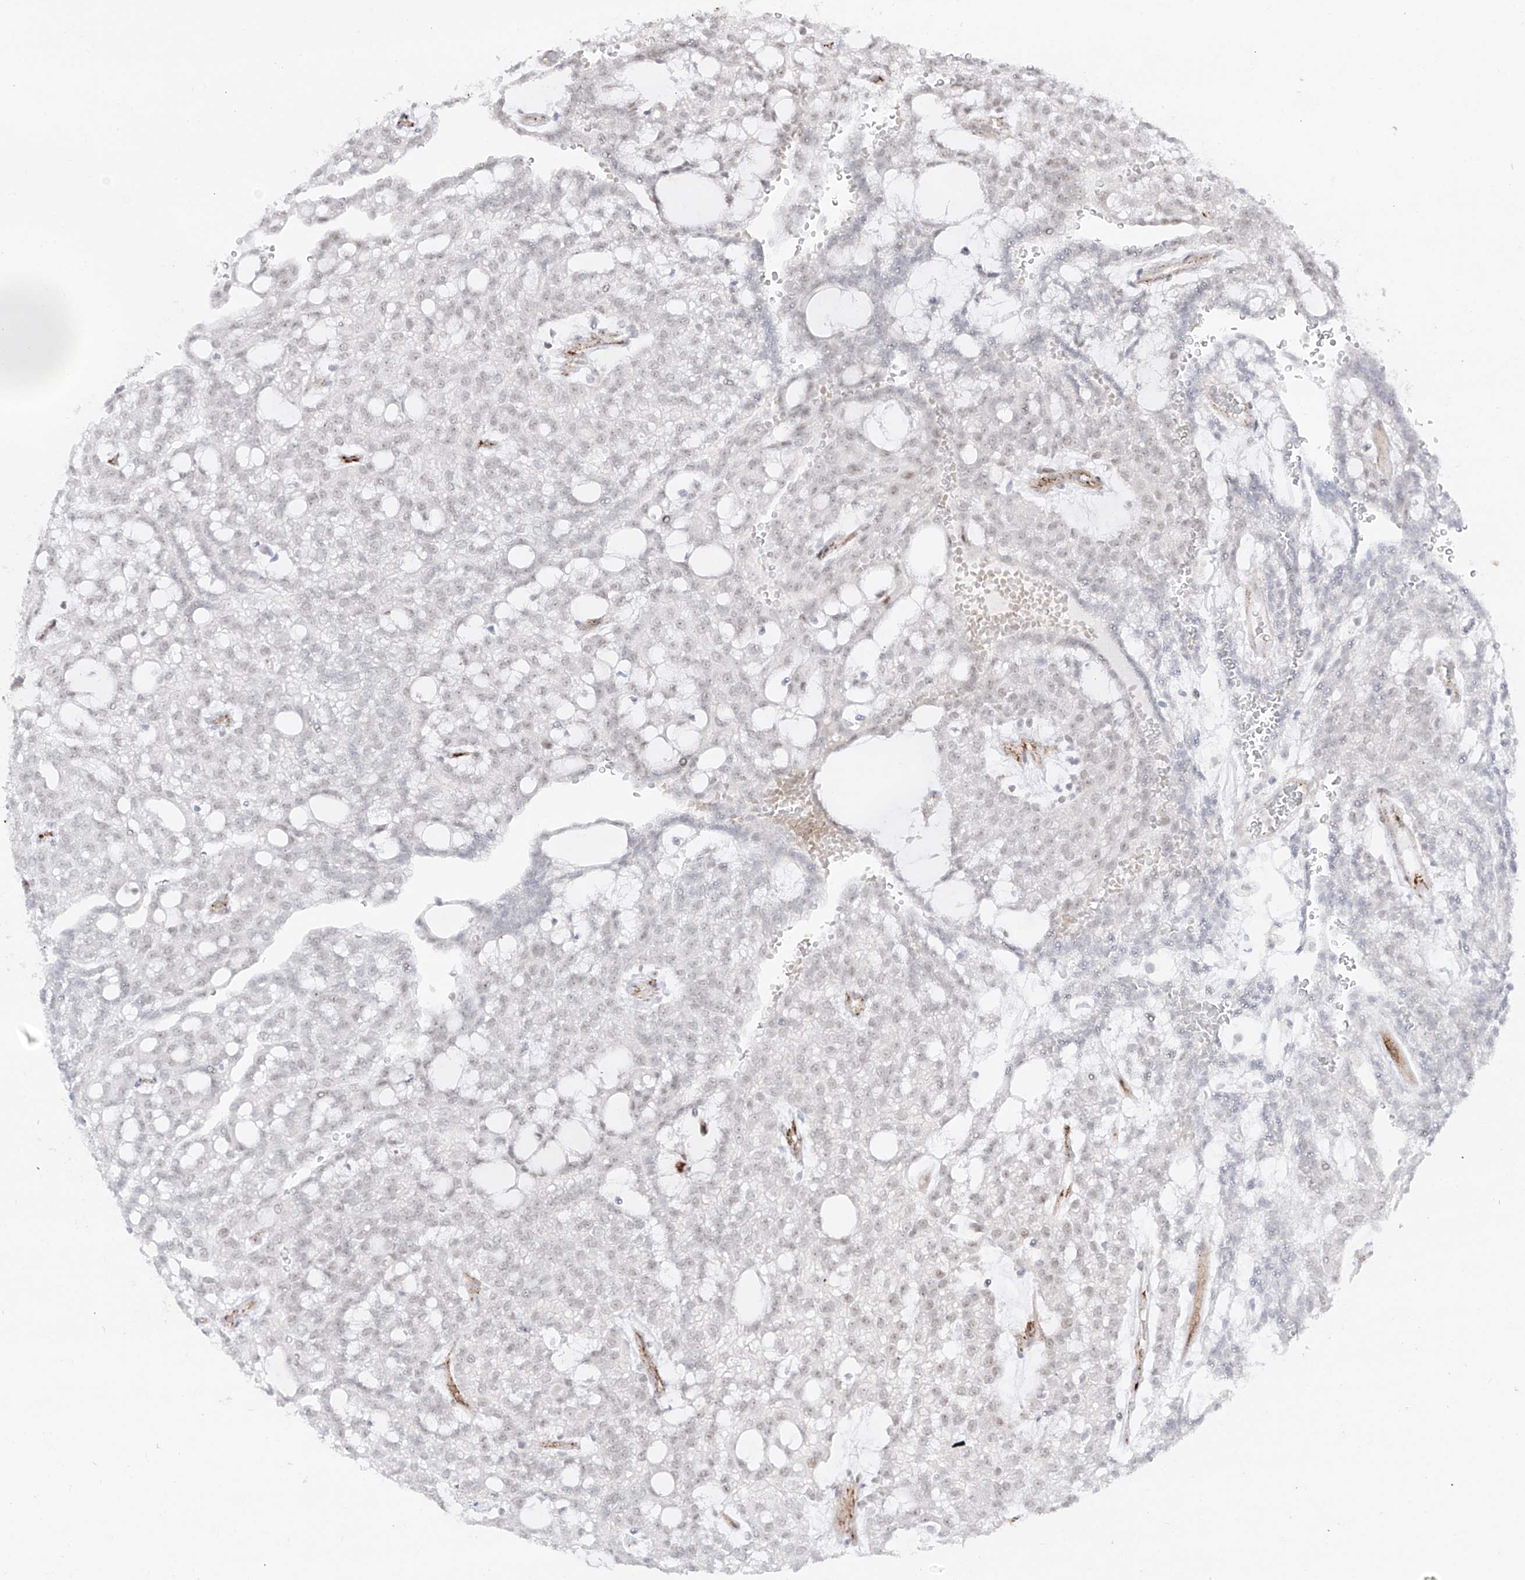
{"staining": {"intensity": "negative", "quantity": "none", "location": "none"}, "tissue": "renal cancer", "cell_type": "Tumor cells", "image_type": "cancer", "snomed": [{"axis": "morphology", "description": "Adenocarcinoma, NOS"}, {"axis": "topography", "description": "Kidney"}], "caption": "Adenocarcinoma (renal) was stained to show a protein in brown. There is no significant expression in tumor cells. (DAB immunohistochemistry, high magnification).", "gene": "ZNF180", "patient": {"sex": "male", "age": 63}}